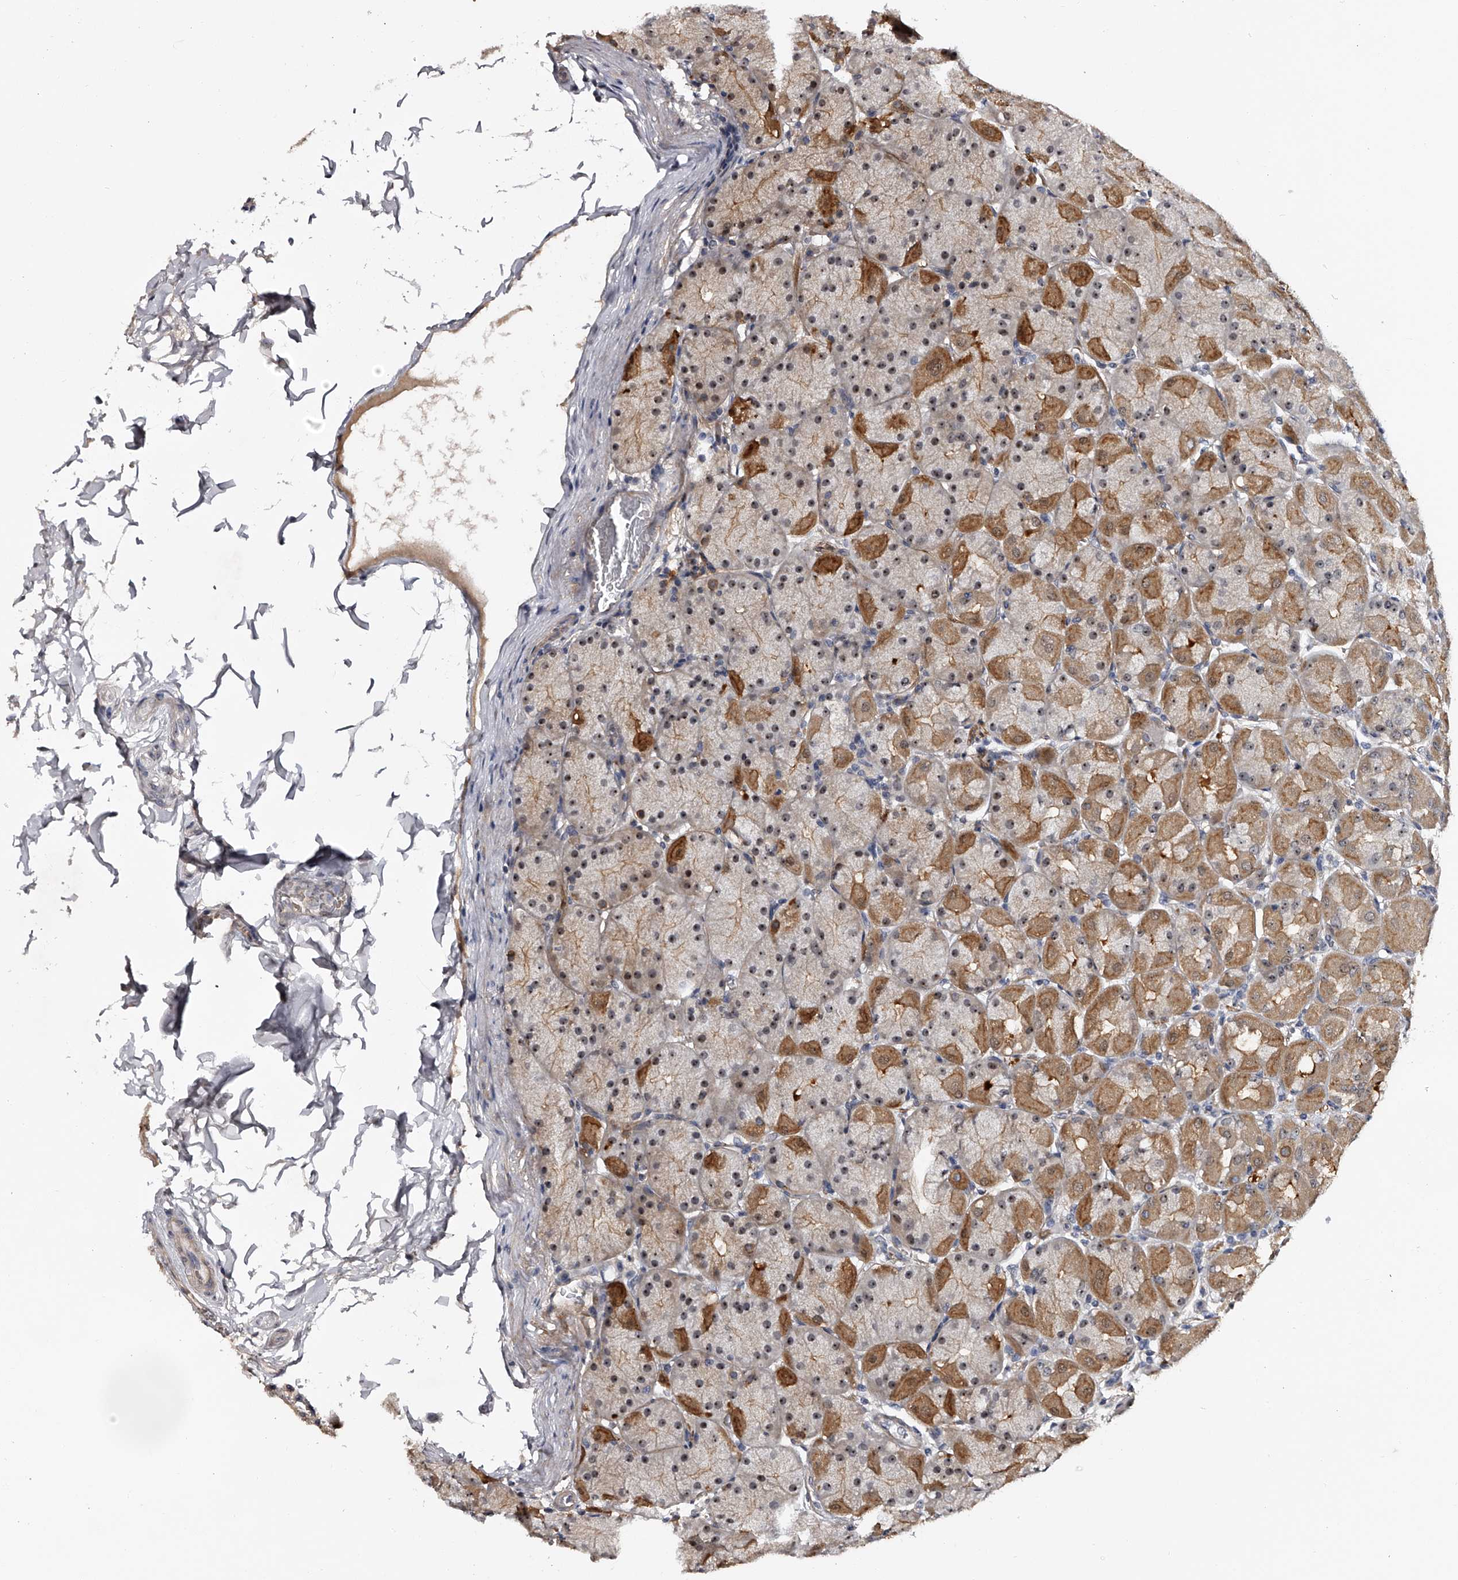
{"staining": {"intensity": "moderate", "quantity": "25%-75%", "location": "cytoplasmic/membranous,nuclear"}, "tissue": "stomach", "cell_type": "Glandular cells", "image_type": "normal", "snomed": [{"axis": "morphology", "description": "Normal tissue, NOS"}, {"axis": "topography", "description": "Stomach, upper"}], "caption": "High-magnification brightfield microscopy of unremarkable stomach stained with DAB (3,3'-diaminobenzidine) (brown) and counterstained with hematoxylin (blue). glandular cells exhibit moderate cytoplasmic/membranous,nuclear staining is identified in approximately25%-75% of cells. Nuclei are stained in blue.", "gene": "MDN1", "patient": {"sex": "female", "age": 56}}